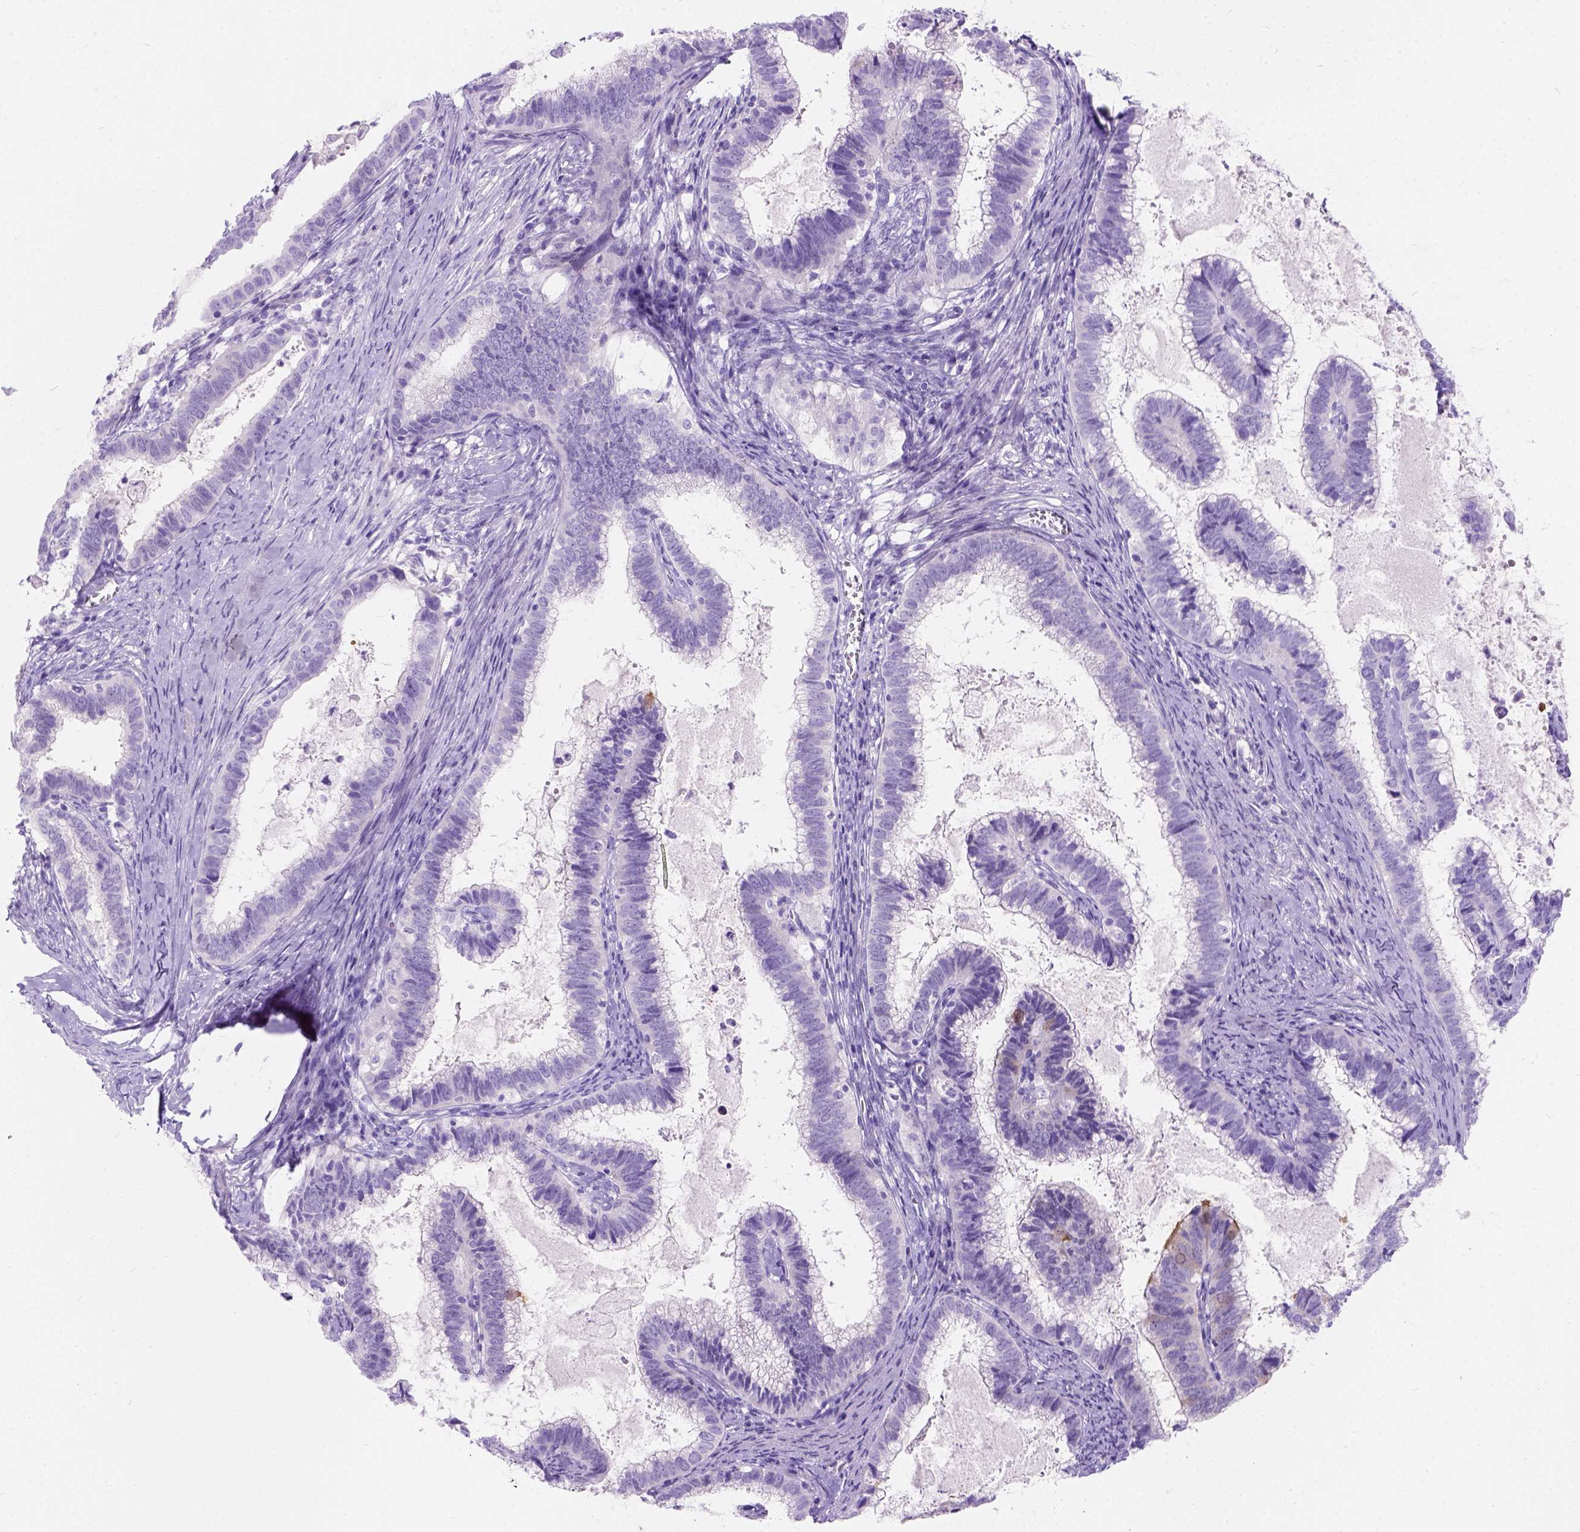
{"staining": {"intensity": "negative", "quantity": "none", "location": "none"}, "tissue": "cervical cancer", "cell_type": "Tumor cells", "image_type": "cancer", "snomed": [{"axis": "morphology", "description": "Adenocarcinoma, NOS"}, {"axis": "topography", "description": "Cervix"}], "caption": "Protein analysis of cervical adenocarcinoma displays no significant expression in tumor cells.", "gene": "C7orf57", "patient": {"sex": "female", "age": 61}}